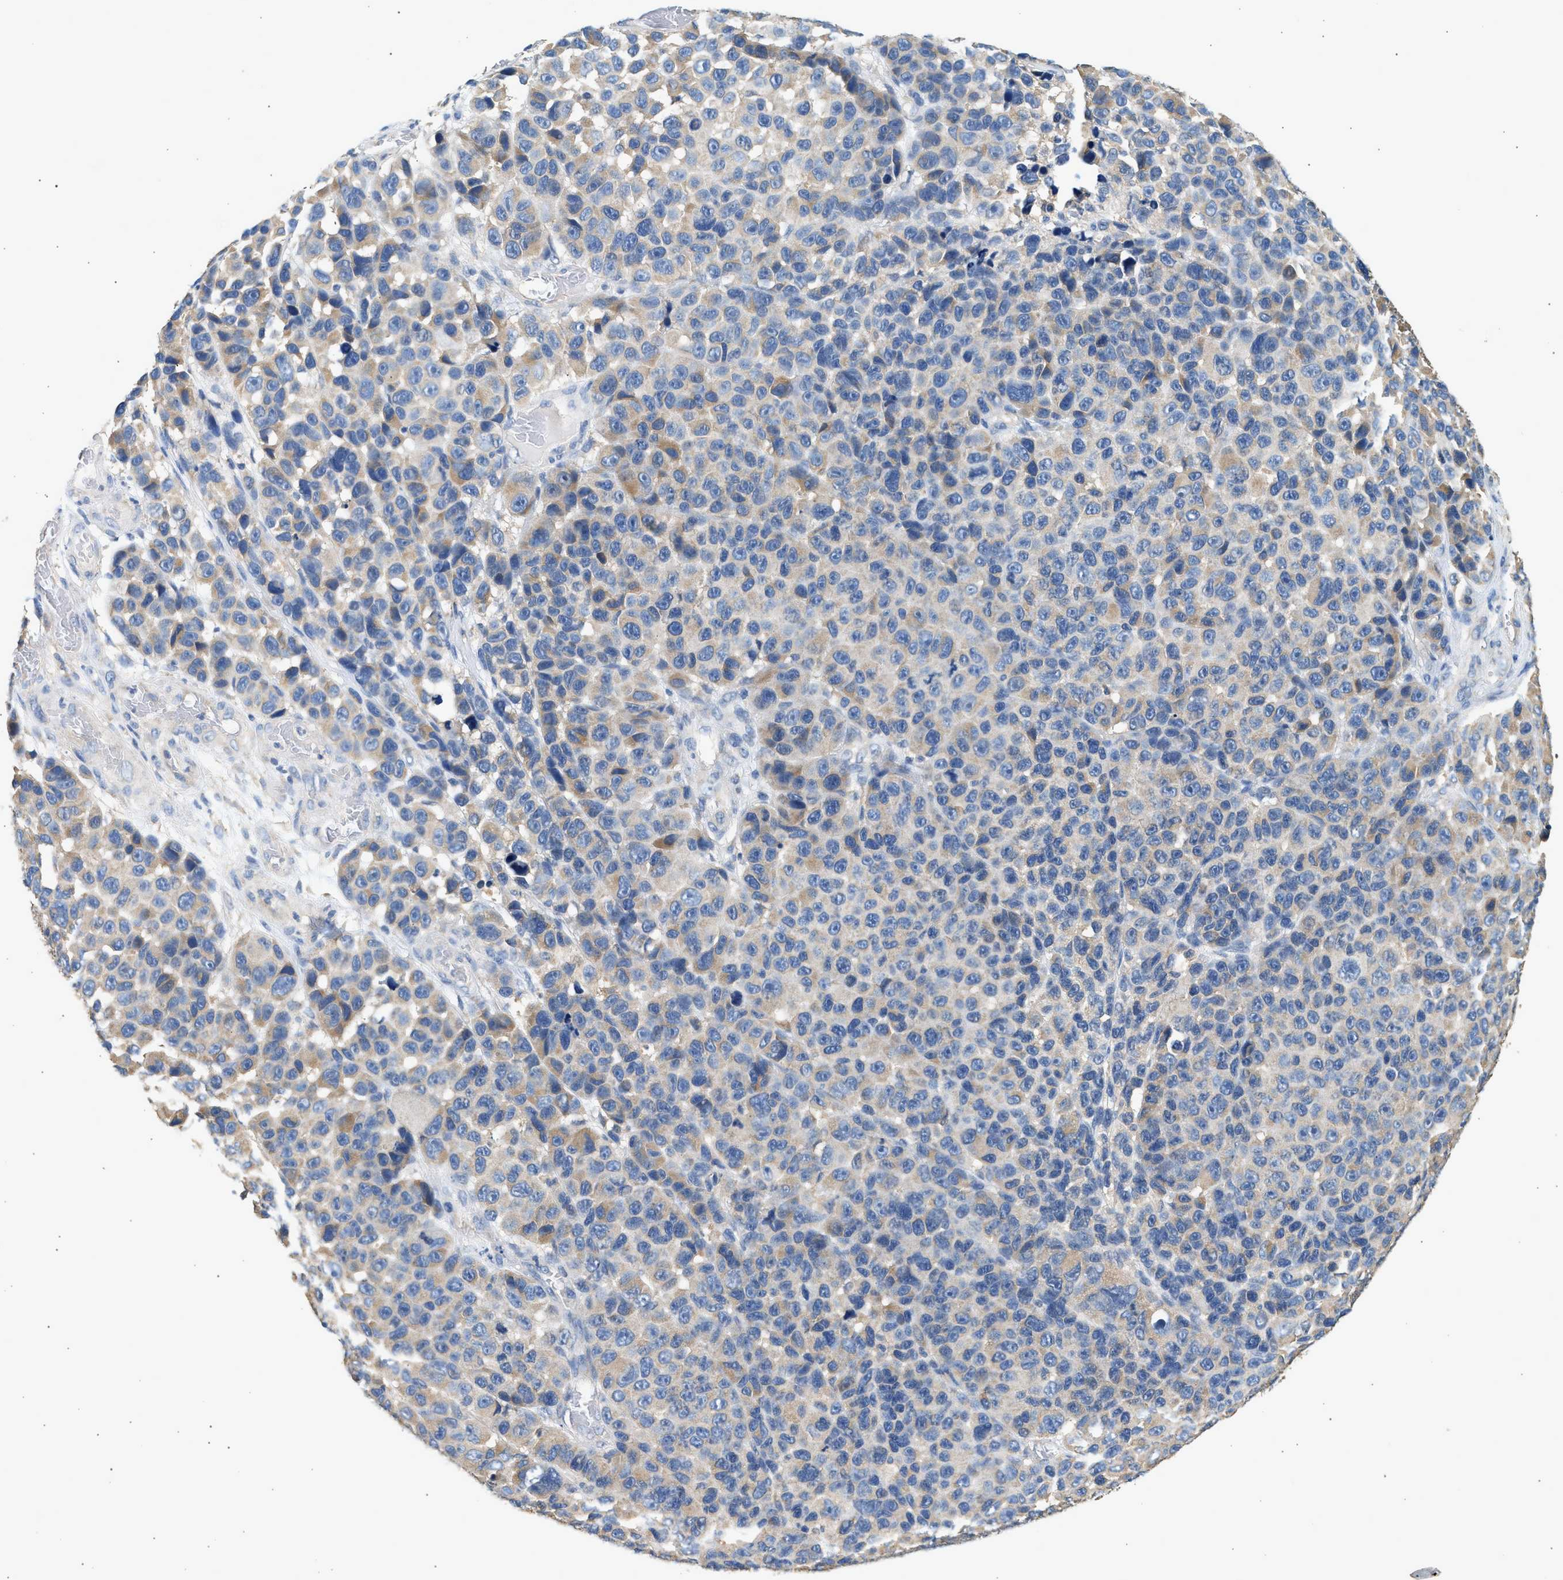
{"staining": {"intensity": "weak", "quantity": "25%-75%", "location": "cytoplasmic/membranous"}, "tissue": "melanoma", "cell_type": "Tumor cells", "image_type": "cancer", "snomed": [{"axis": "morphology", "description": "Malignant melanoma, NOS"}, {"axis": "topography", "description": "Skin"}], "caption": "Protein expression analysis of melanoma shows weak cytoplasmic/membranous positivity in approximately 25%-75% of tumor cells.", "gene": "WDR31", "patient": {"sex": "male", "age": 53}}